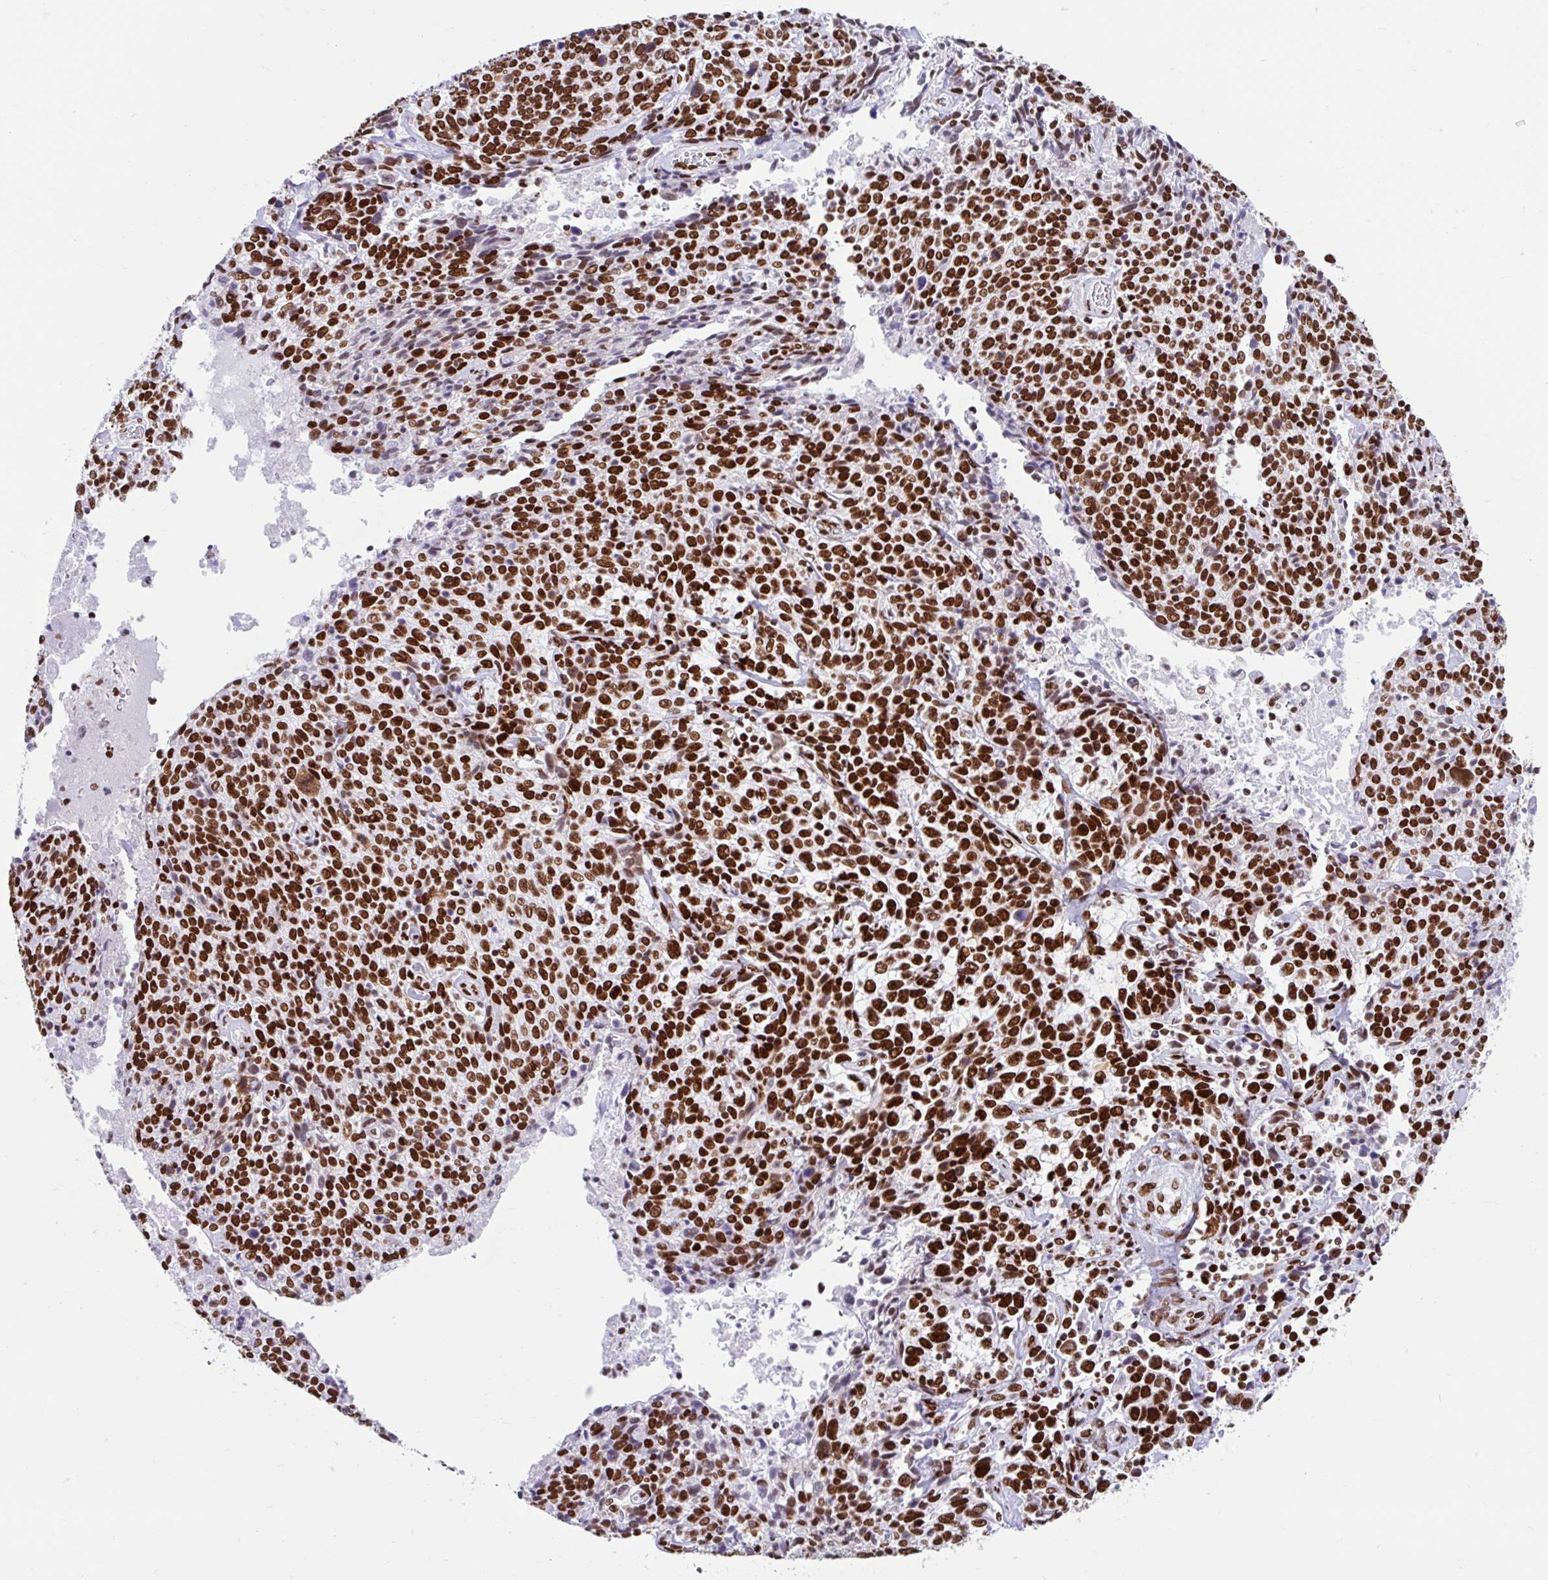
{"staining": {"intensity": "strong", "quantity": ">75%", "location": "nuclear"}, "tissue": "cervical cancer", "cell_type": "Tumor cells", "image_type": "cancer", "snomed": [{"axis": "morphology", "description": "Squamous cell carcinoma, NOS"}, {"axis": "topography", "description": "Cervix"}], "caption": "Human squamous cell carcinoma (cervical) stained with a protein marker exhibits strong staining in tumor cells.", "gene": "KHDRBS1", "patient": {"sex": "female", "age": 46}}